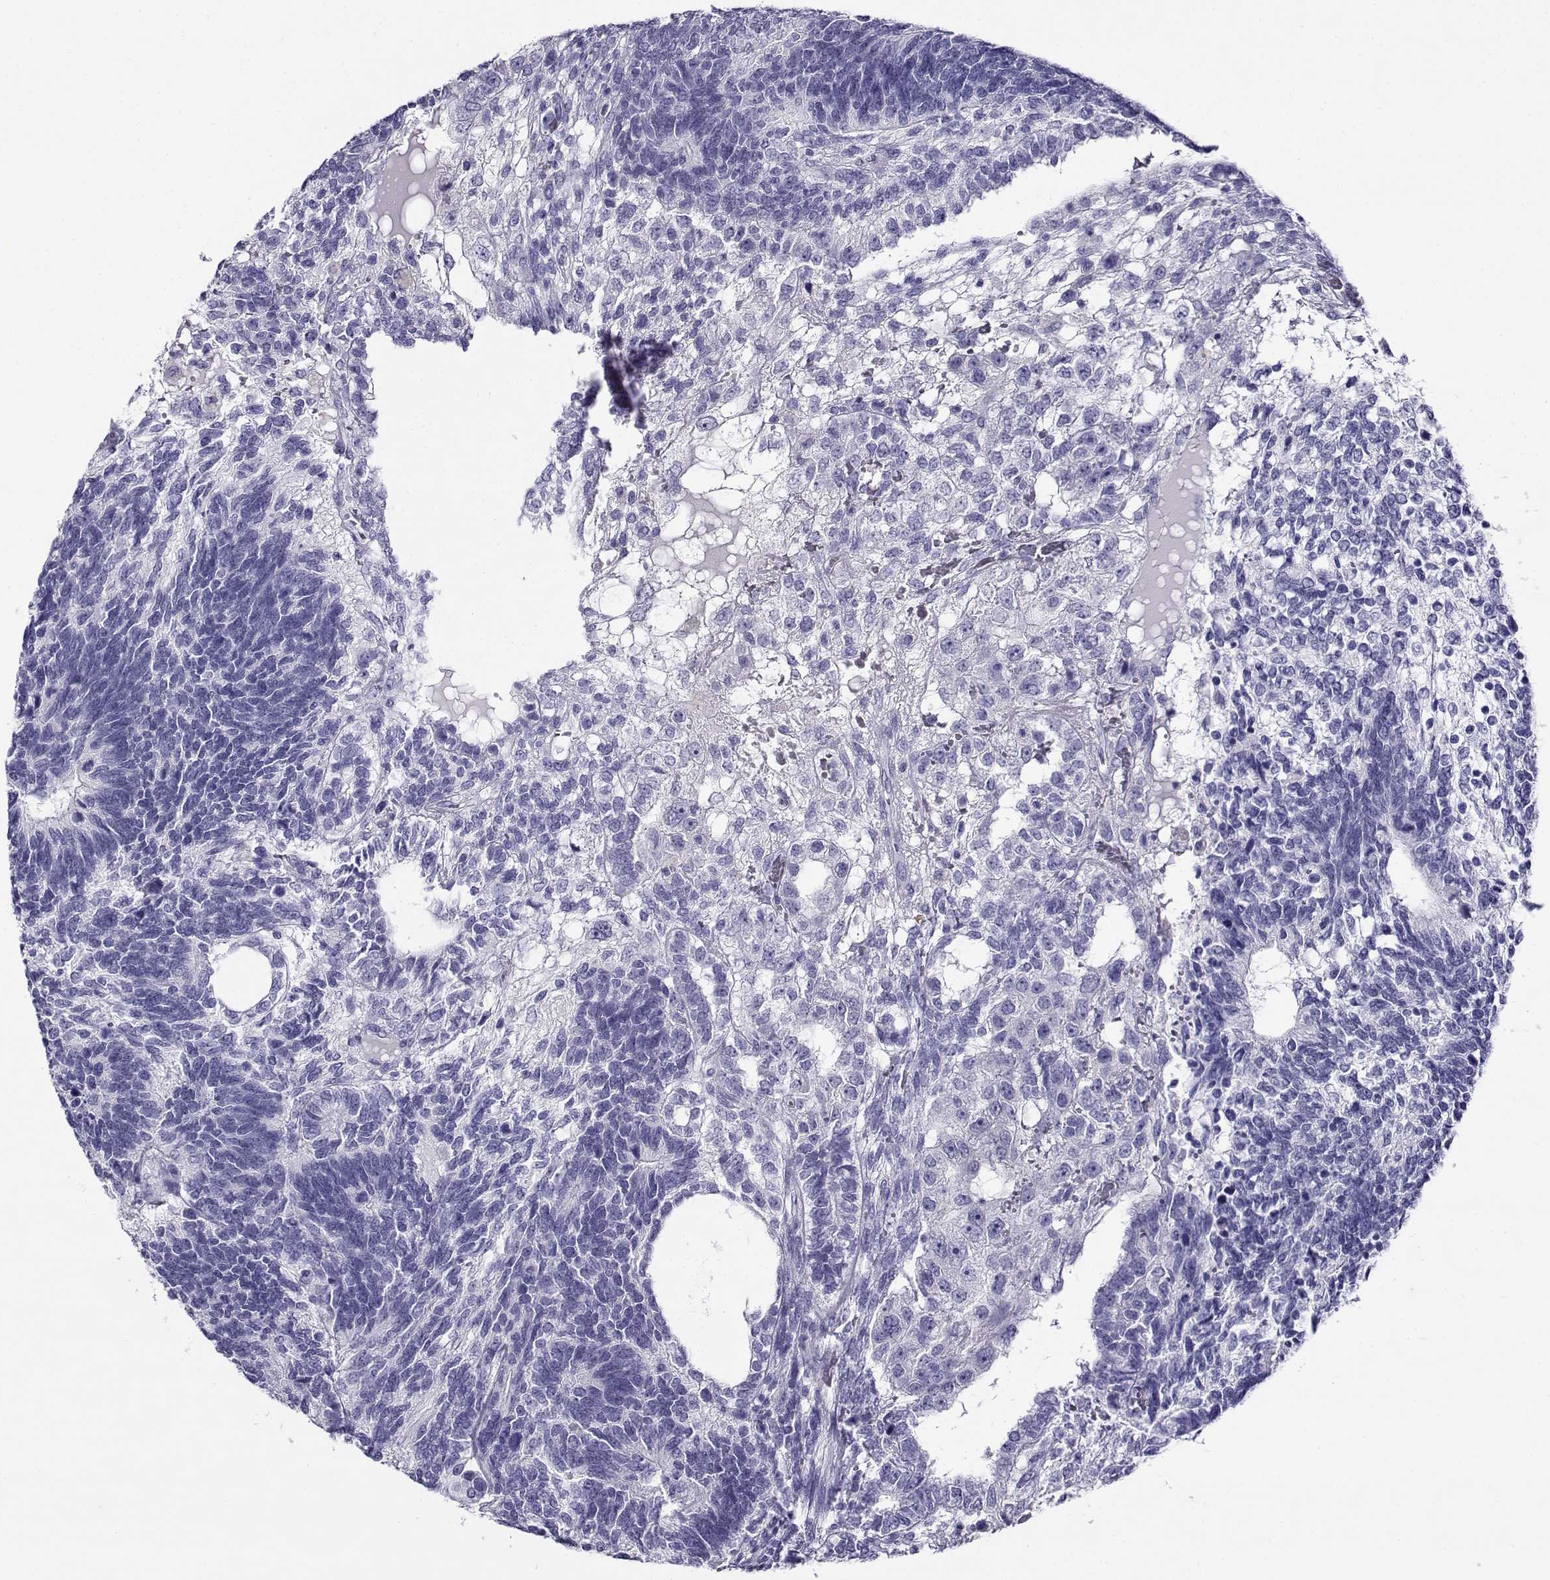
{"staining": {"intensity": "negative", "quantity": "none", "location": "none"}, "tissue": "testis cancer", "cell_type": "Tumor cells", "image_type": "cancer", "snomed": [{"axis": "morphology", "description": "Seminoma, NOS"}, {"axis": "morphology", "description": "Carcinoma, Embryonal, NOS"}, {"axis": "topography", "description": "Testis"}], "caption": "Photomicrograph shows no significant protein positivity in tumor cells of seminoma (testis).", "gene": "RHOXF2", "patient": {"sex": "male", "age": 41}}